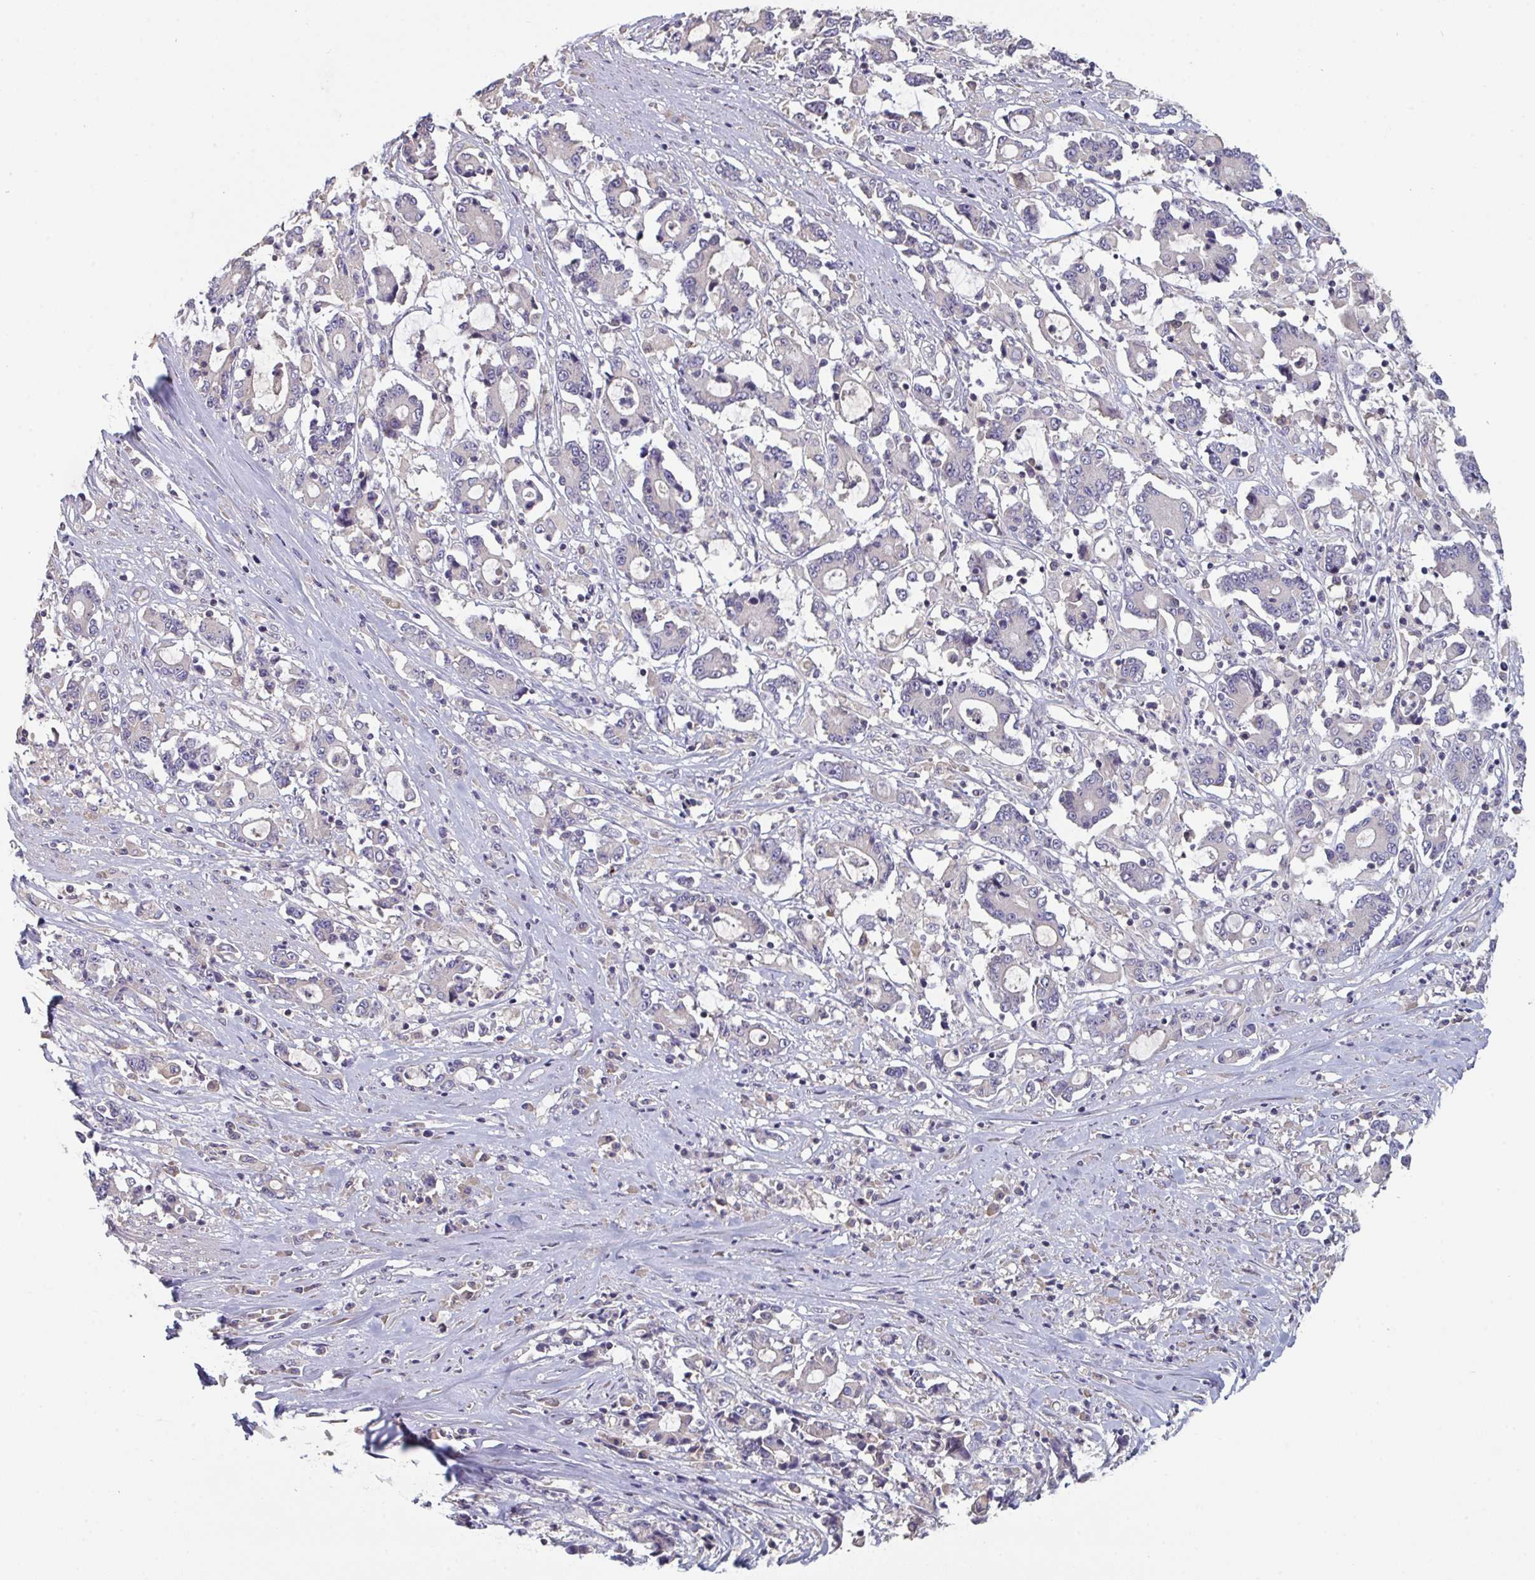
{"staining": {"intensity": "negative", "quantity": "none", "location": "none"}, "tissue": "stomach cancer", "cell_type": "Tumor cells", "image_type": "cancer", "snomed": [{"axis": "morphology", "description": "Adenocarcinoma, NOS"}, {"axis": "topography", "description": "Stomach, upper"}], "caption": "The histopathology image reveals no significant expression in tumor cells of adenocarcinoma (stomach).", "gene": "HGFAC", "patient": {"sex": "male", "age": 68}}